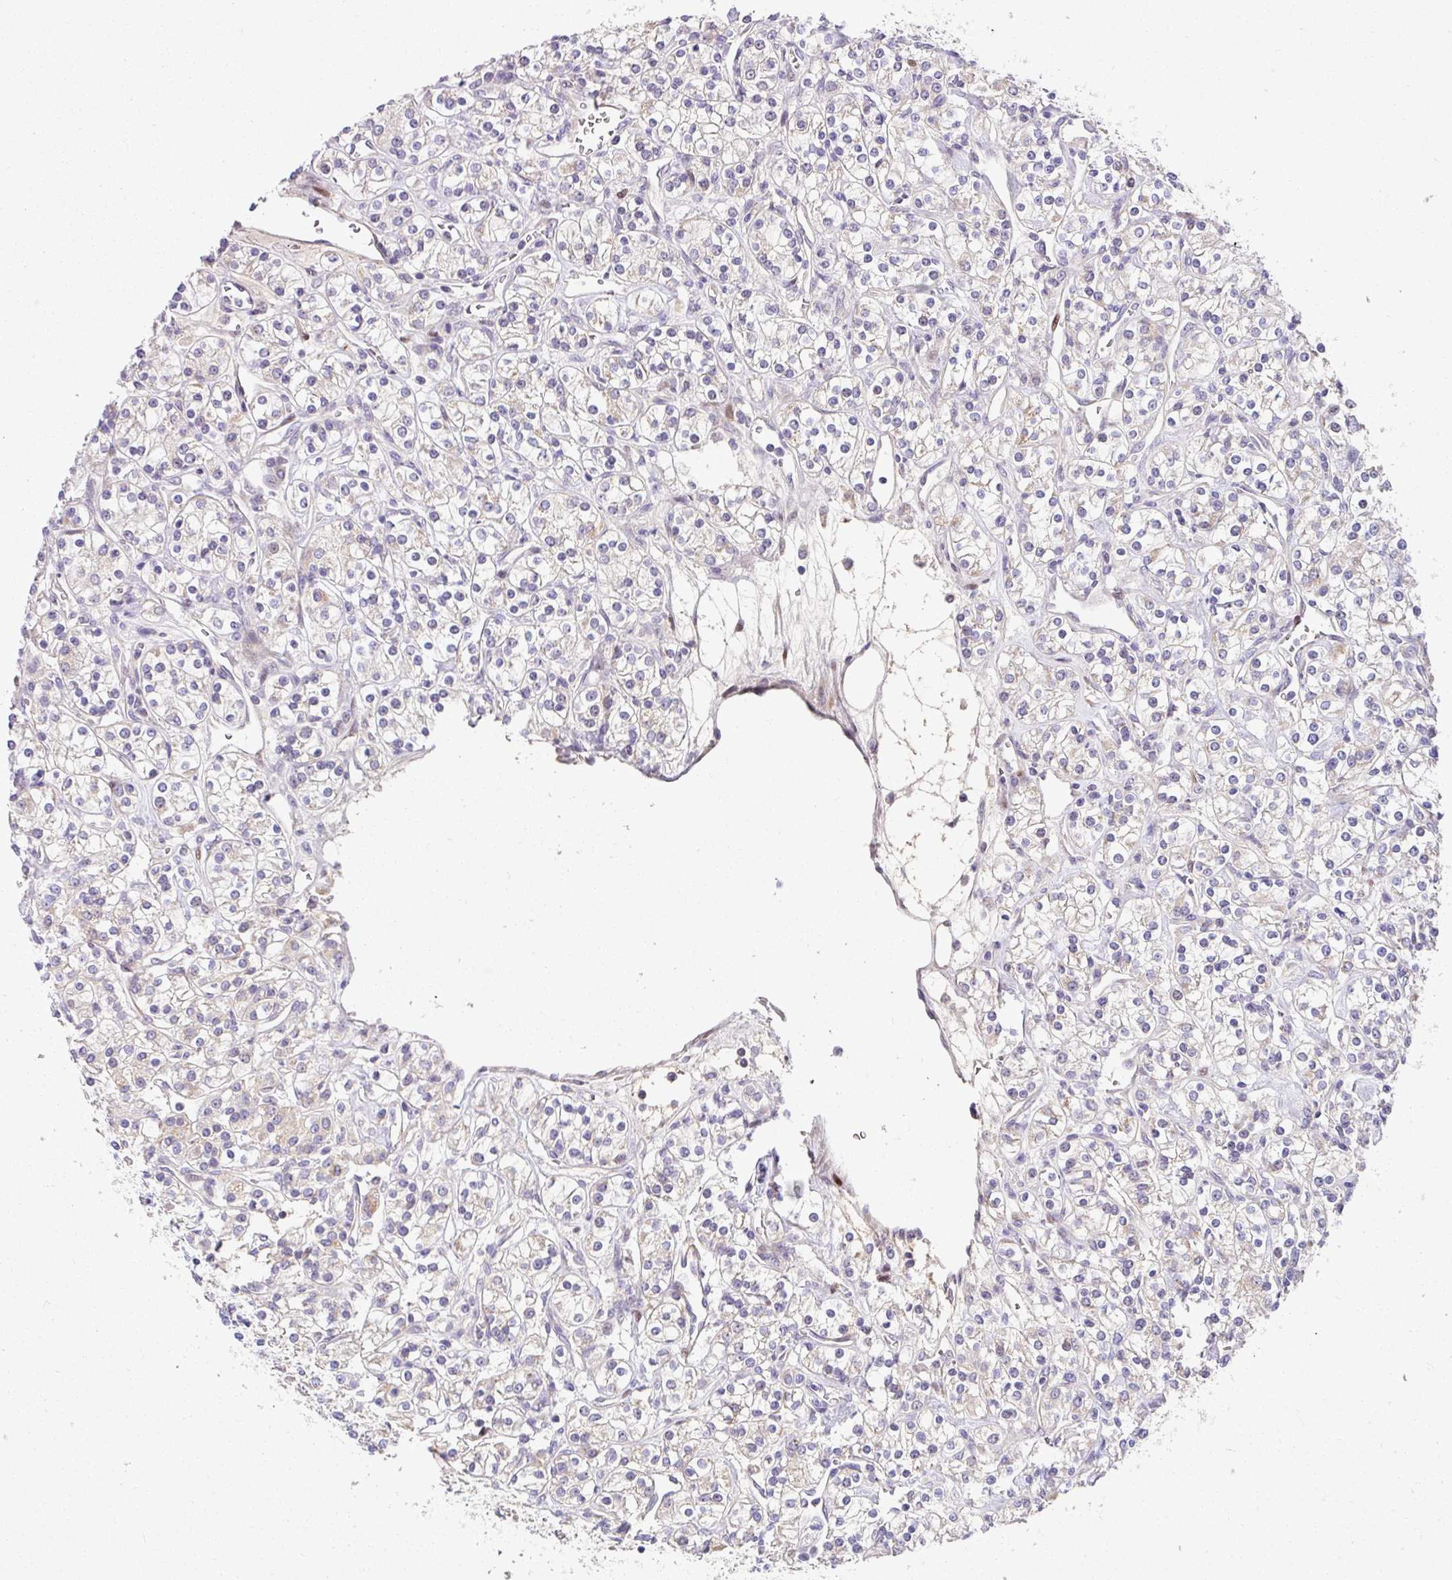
{"staining": {"intensity": "negative", "quantity": "none", "location": "none"}, "tissue": "renal cancer", "cell_type": "Tumor cells", "image_type": "cancer", "snomed": [{"axis": "morphology", "description": "Adenocarcinoma, NOS"}, {"axis": "topography", "description": "Kidney"}], "caption": "Renal adenocarcinoma stained for a protein using IHC shows no expression tumor cells.", "gene": "SARS2", "patient": {"sex": "male", "age": 77}}